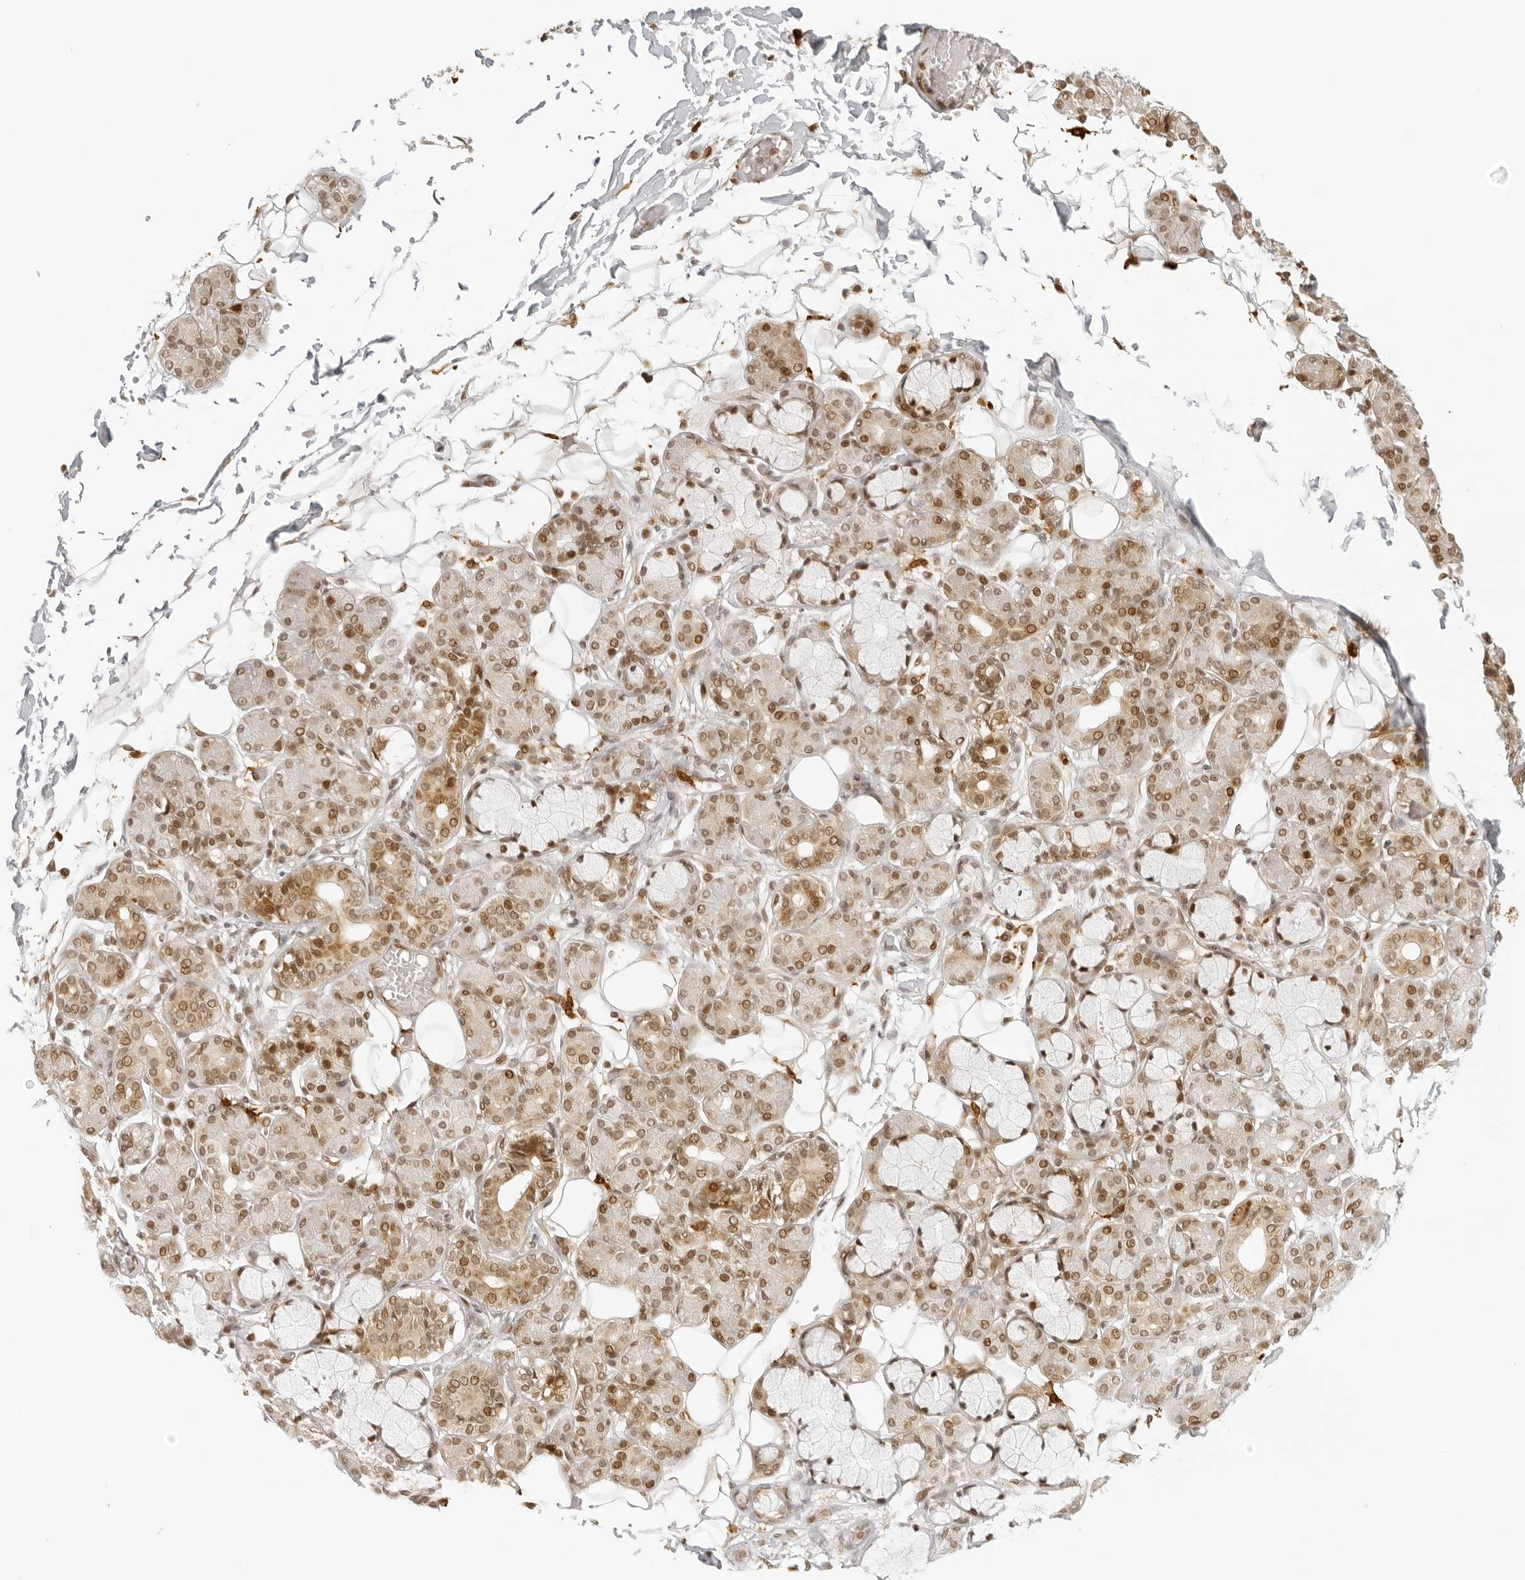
{"staining": {"intensity": "moderate", "quantity": ">75%", "location": "cytoplasmic/membranous,nuclear"}, "tissue": "salivary gland", "cell_type": "Glandular cells", "image_type": "normal", "snomed": [{"axis": "morphology", "description": "Normal tissue, NOS"}, {"axis": "topography", "description": "Salivary gland"}], "caption": "Immunohistochemical staining of unremarkable salivary gland displays >75% levels of moderate cytoplasmic/membranous,nuclear protein expression in approximately >75% of glandular cells.", "gene": "ZNF407", "patient": {"sex": "male", "age": 63}}